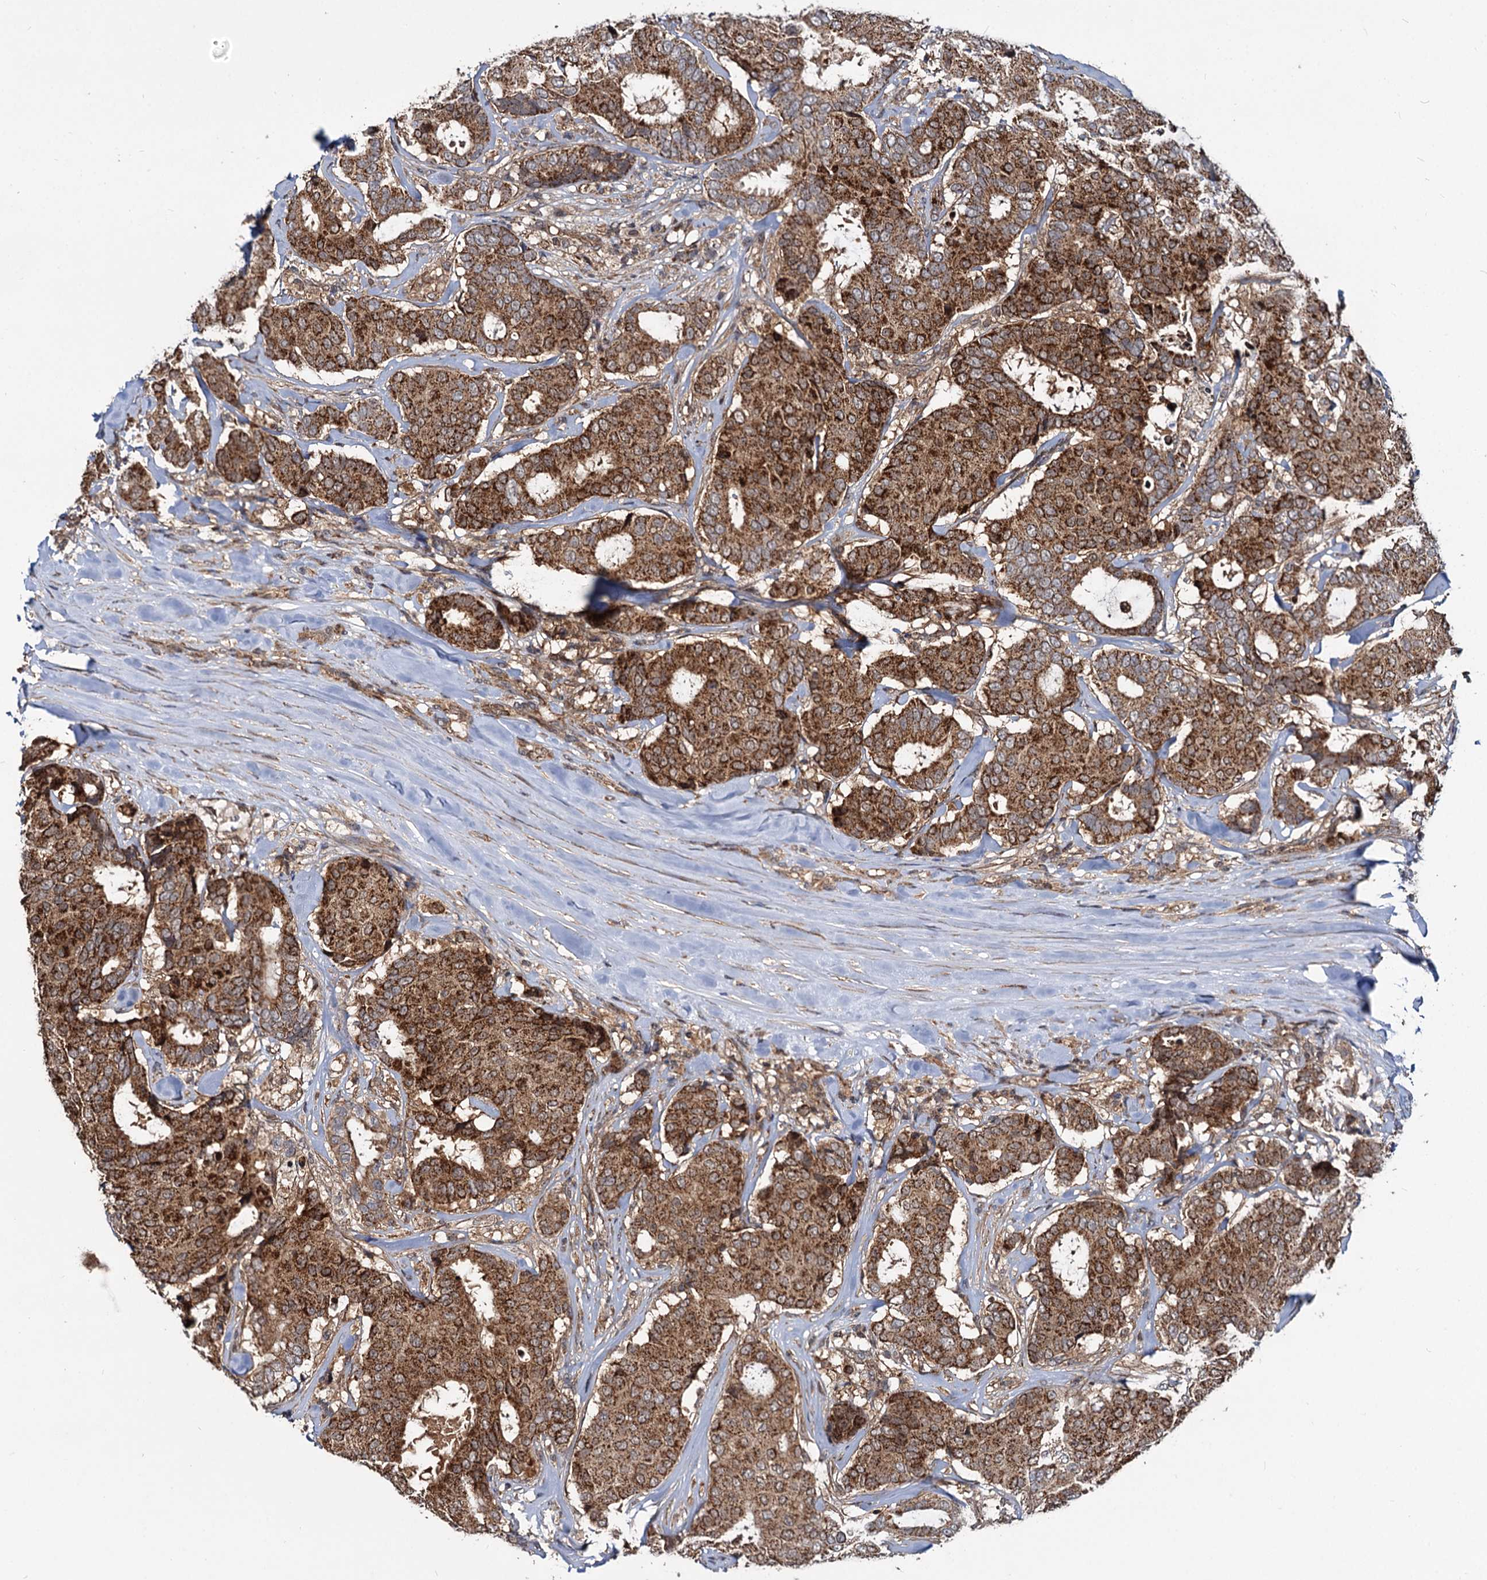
{"staining": {"intensity": "strong", "quantity": ">75%", "location": "cytoplasmic/membranous"}, "tissue": "breast cancer", "cell_type": "Tumor cells", "image_type": "cancer", "snomed": [{"axis": "morphology", "description": "Duct carcinoma"}, {"axis": "topography", "description": "Breast"}], "caption": "Immunohistochemistry (IHC) staining of breast cancer (intraductal carcinoma), which demonstrates high levels of strong cytoplasmic/membranous staining in about >75% of tumor cells indicating strong cytoplasmic/membranous protein expression. The staining was performed using DAB (3,3'-diaminobenzidine) (brown) for protein detection and nuclei were counterstained in hematoxylin (blue).", "gene": "CEP76", "patient": {"sex": "female", "age": 75}}